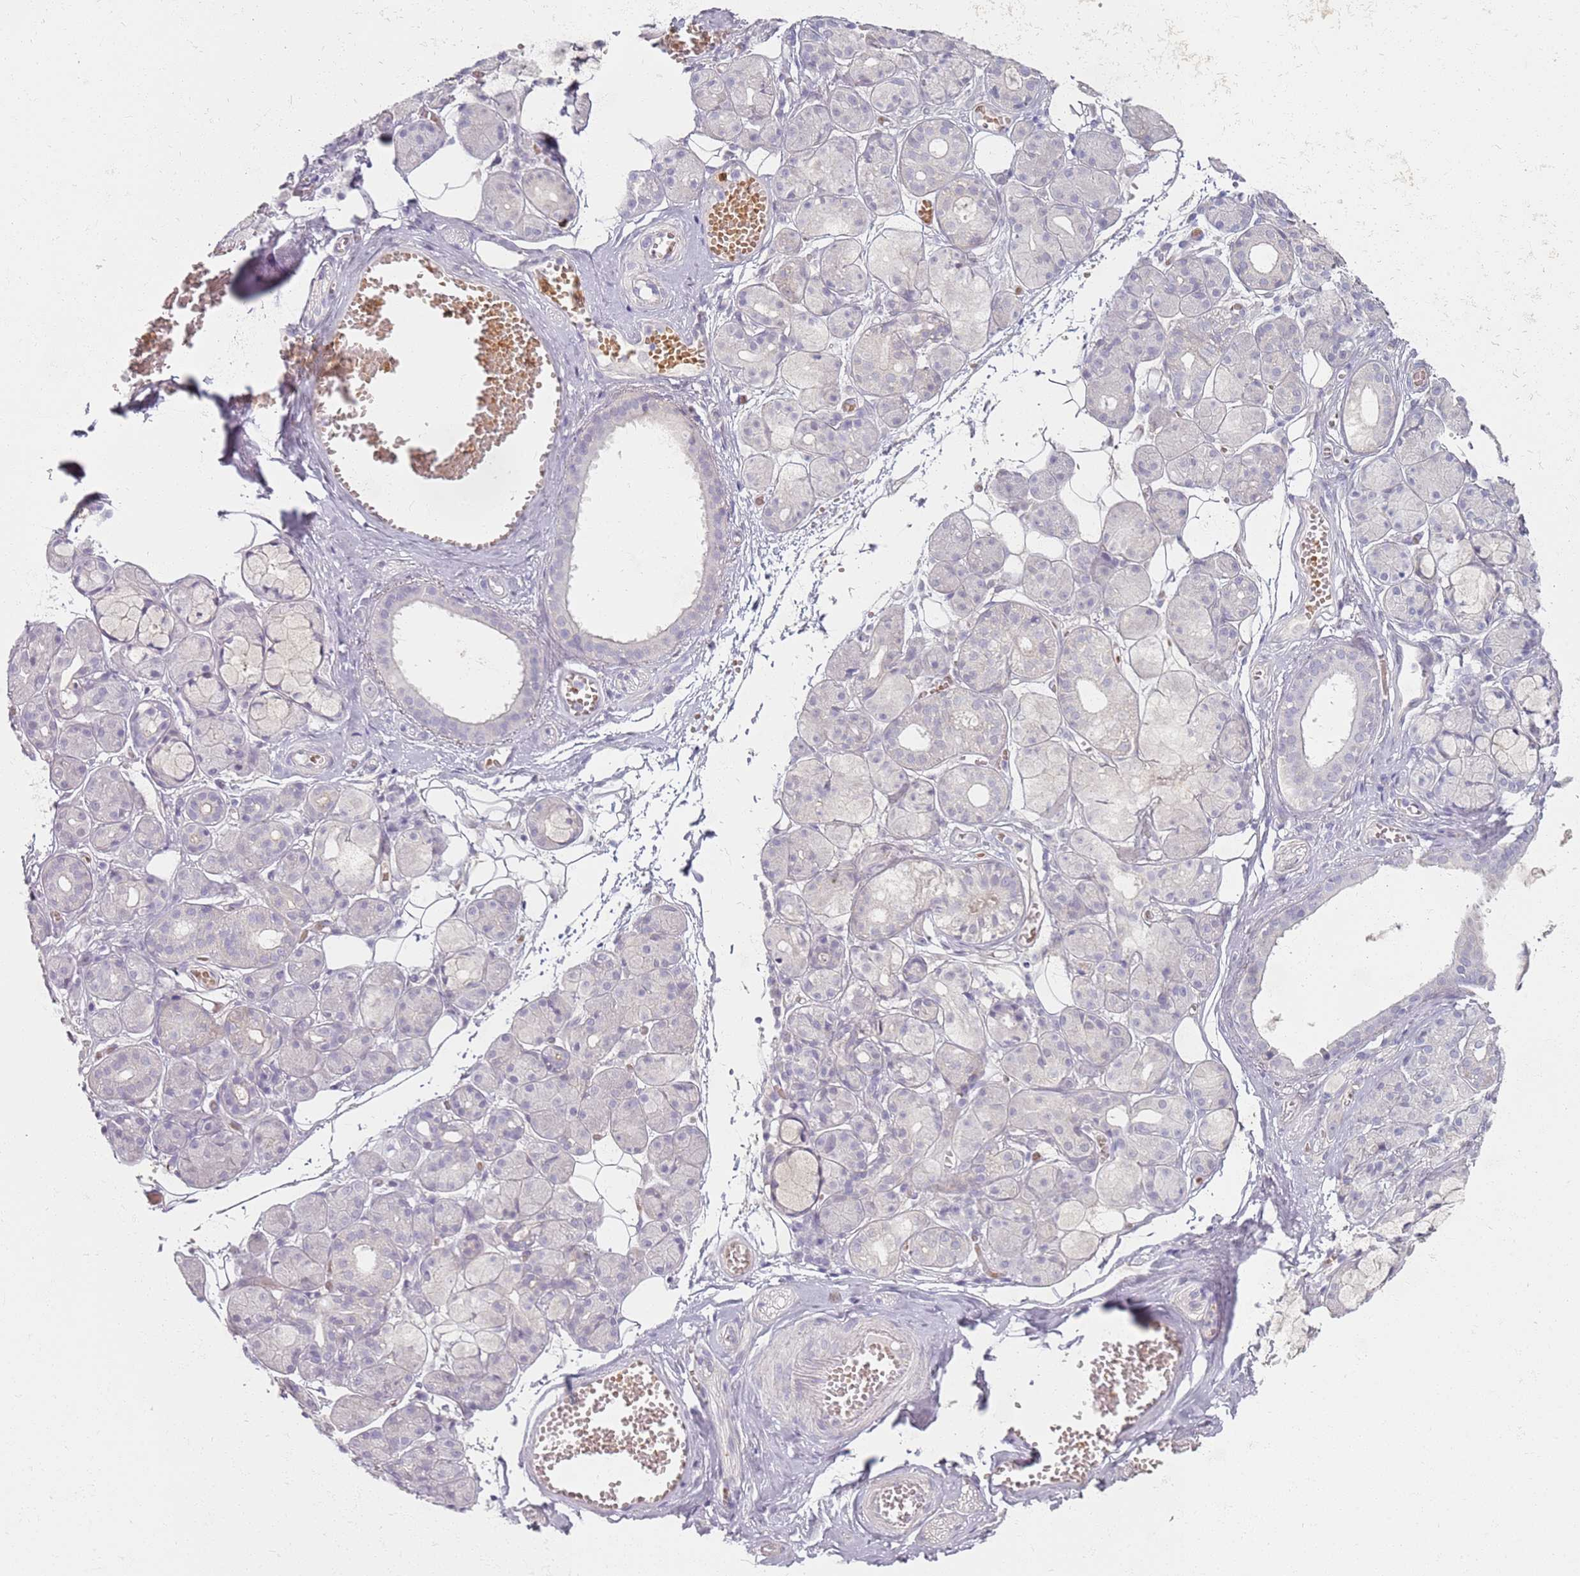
{"staining": {"intensity": "negative", "quantity": "none", "location": "none"}, "tissue": "salivary gland", "cell_type": "Glandular cells", "image_type": "normal", "snomed": [{"axis": "morphology", "description": "Normal tissue, NOS"}, {"axis": "topography", "description": "Salivary gland"}], "caption": "This is an immunohistochemistry (IHC) micrograph of unremarkable salivary gland. There is no positivity in glandular cells.", "gene": "CD40LG", "patient": {"sex": "male", "age": 63}}